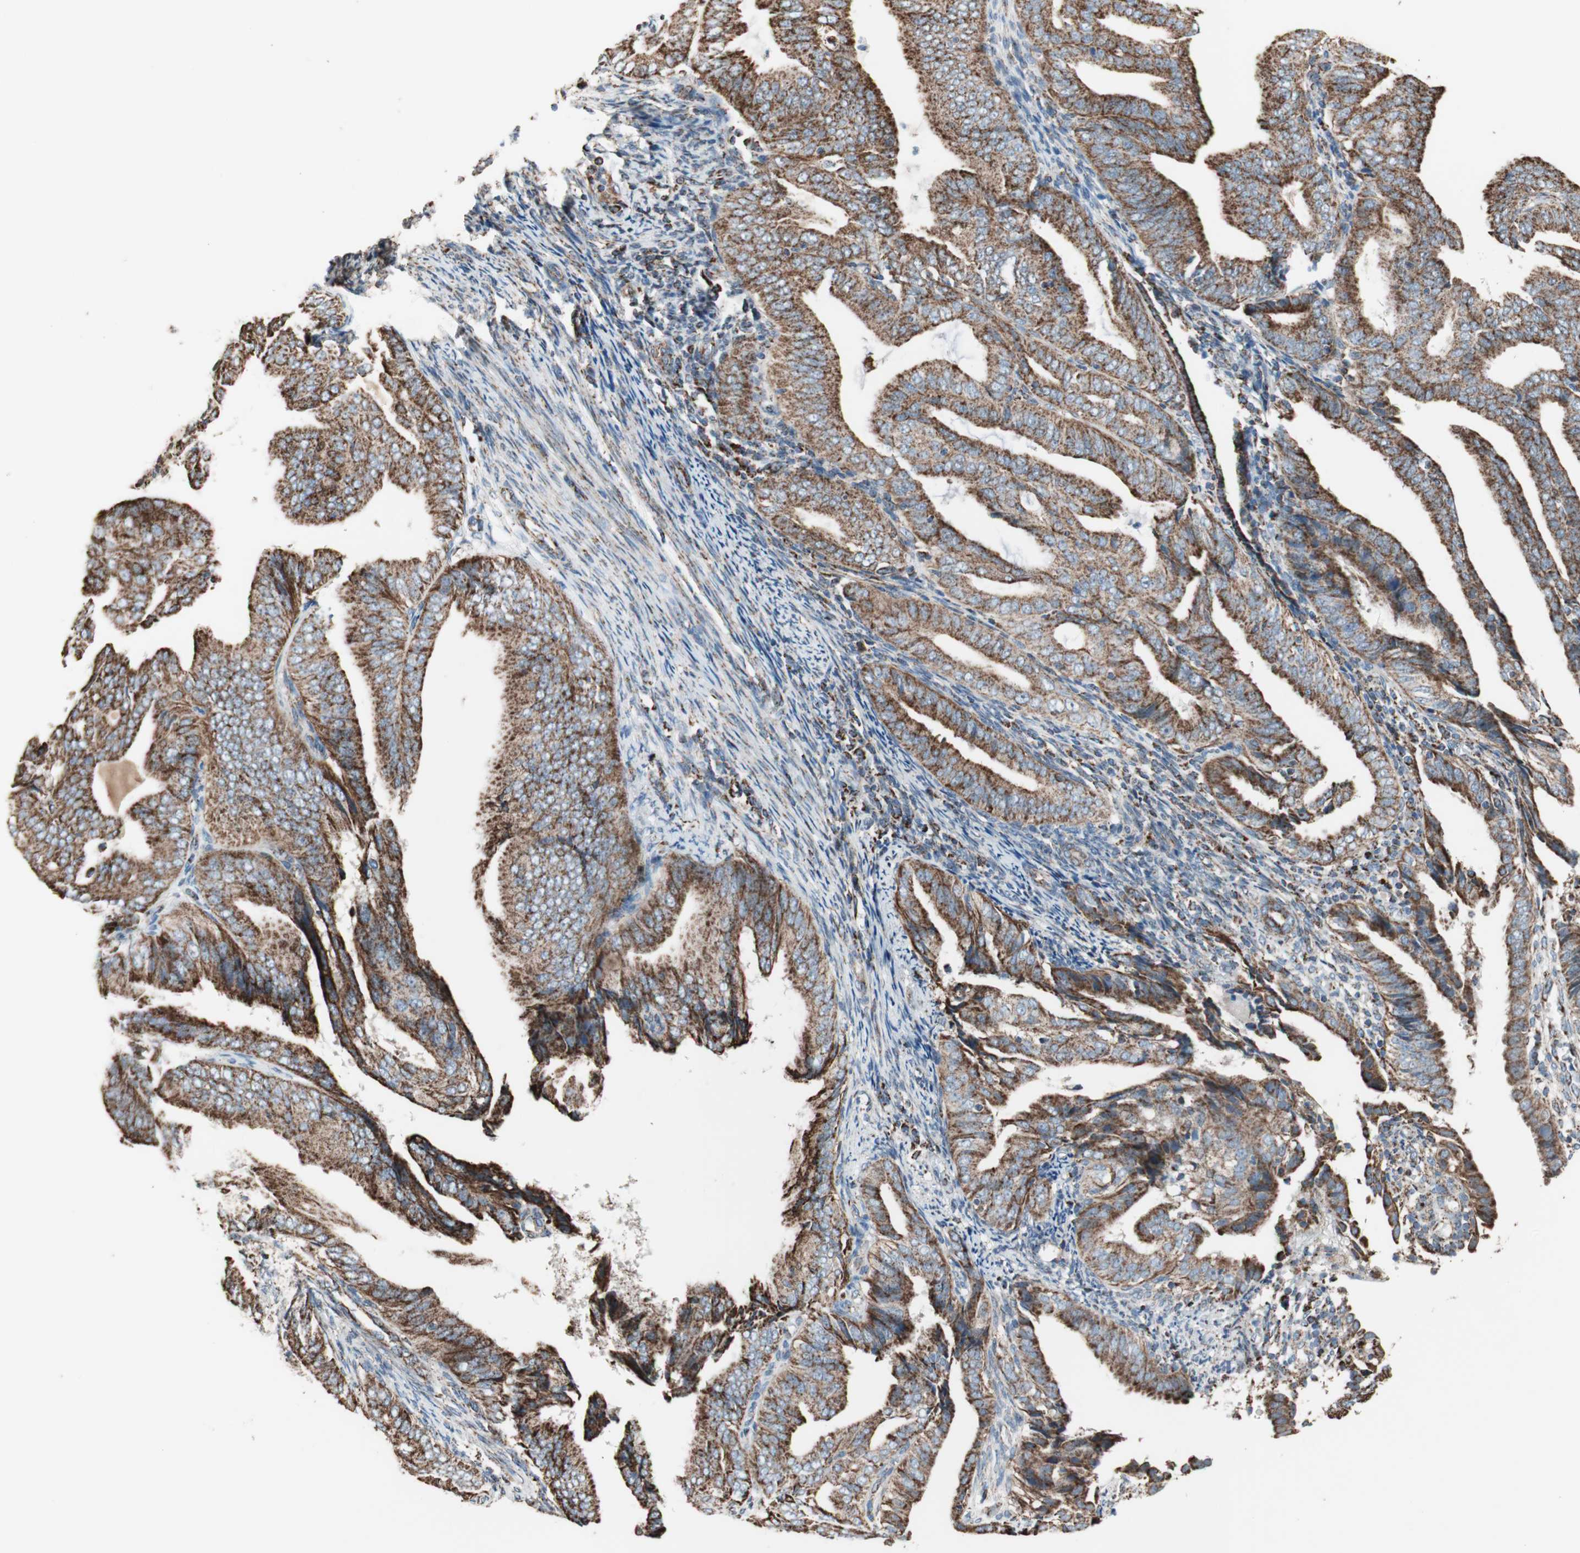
{"staining": {"intensity": "strong", "quantity": ">75%", "location": "cytoplasmic/membranous"}, "tissue": "endometrial cancer", "cell_type": "Tumor cells", "image_type": "cancer", "snomed": [{"axis": "morphology", "description": "Adenocarcinoma, NOS"}, {"axis": "topography", "description": "Endometrium"}], "caption": "Adenocarcinoma (endometrial) was stained to show a protein in brown. There is high levels of strong cytoplasmic/membranous expression in about >75% of tumor cells.", "gene": "PCSK4", "patient": {"sex": "female", "age": 58}}